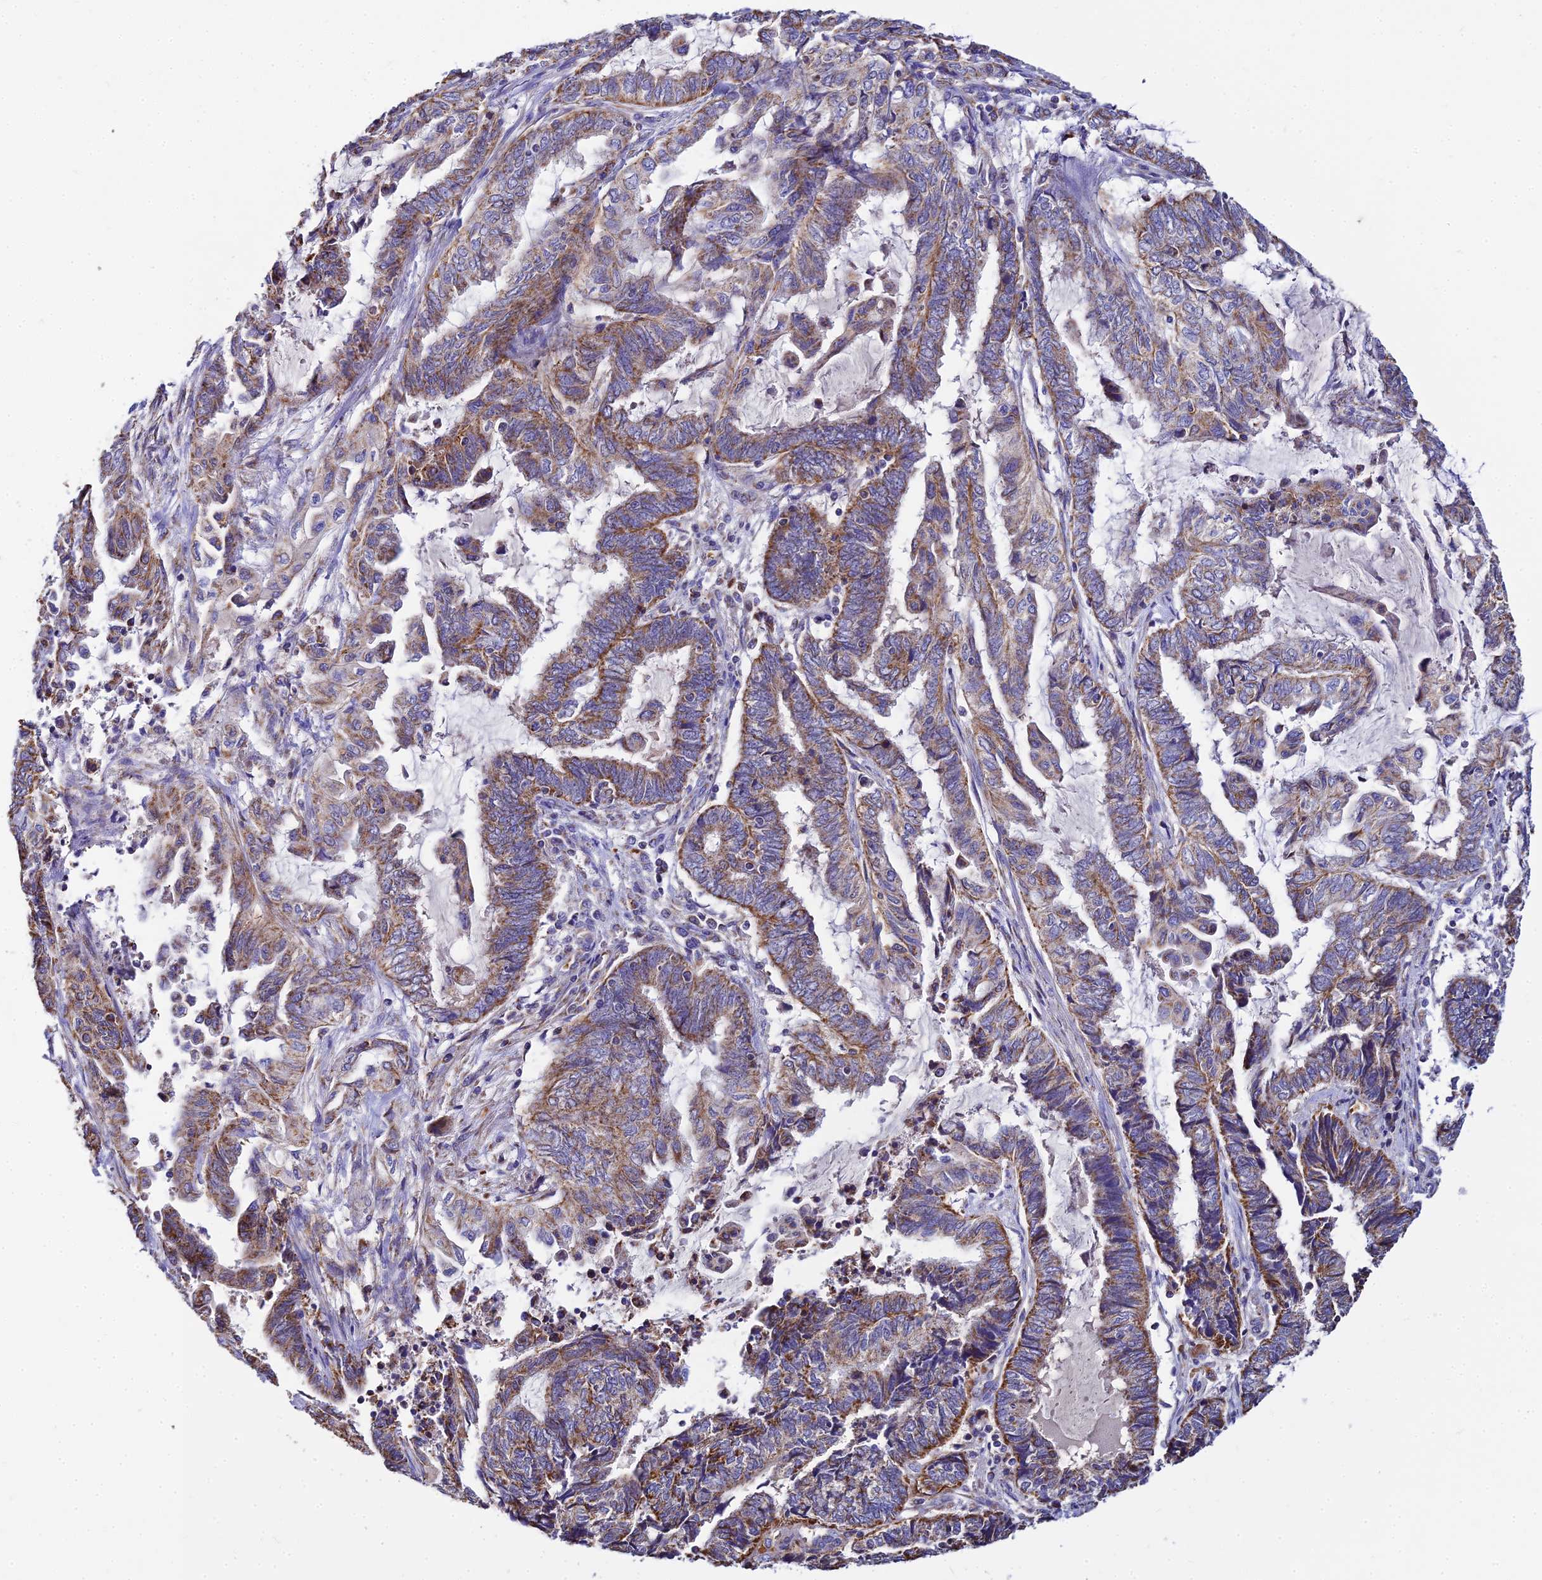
{"staining": {"intensity": "moderate", "quantity": "25%-75%", "location": "cytoplasmic/membranous"}, "tissue": "endometrial cancer", "cell_type": "Tumor cells", "image_type": "cancer", "snomed": [{"axis": "morphology", "description": "Adenocarcinoma, NOS"}, {"axis": "topography", "description": "Uterus"}, {"axis": "topography", "description": "Endometrium"}], "caption": "Immunohistochemical staining of human endometrial adenocarcinoma displays medium levels of moderate cytoplasmic/membranous positivity in approximately 25%-75% of tumor cells.", "gene": "TYW5", "patient": {"sex": "female", "age": 70}}